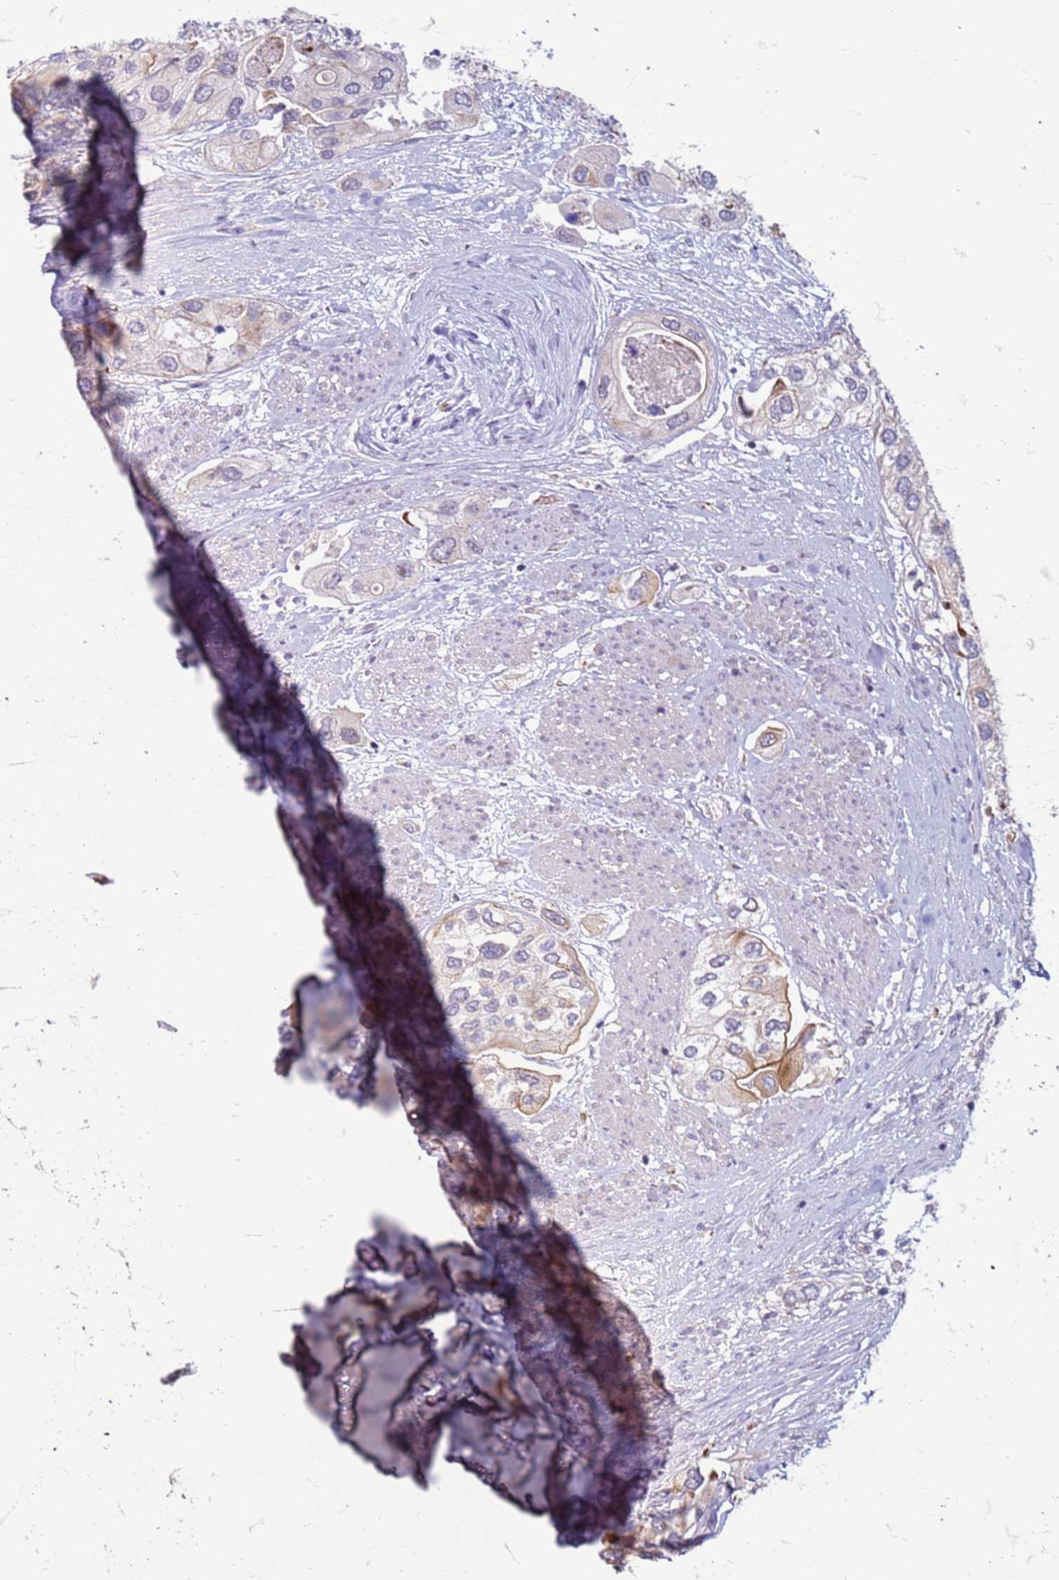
{"staining": {"intensity": "moderate", "quantity": "<25%", "location": "cytoplasmic/membranous"}, "tissue": "urothelial cancer", "cell_type": "Tumor cells", "image_type": "cancer", "snomed": [{"axis": "morphology", "description": "Urothelial carcinoma, High grade"}, {"axis": "topography", "description": "Urinary bladder"}], "caption": "A high-resolution micrograph shows IHC staining of high-grade urothelial carcinoma, which shows moderate cytoplasmic/membranous expression in approximately <25% of tumor cells.", "gene": "SLC15A3", "patient": {"sex": "male", "age": 64}}